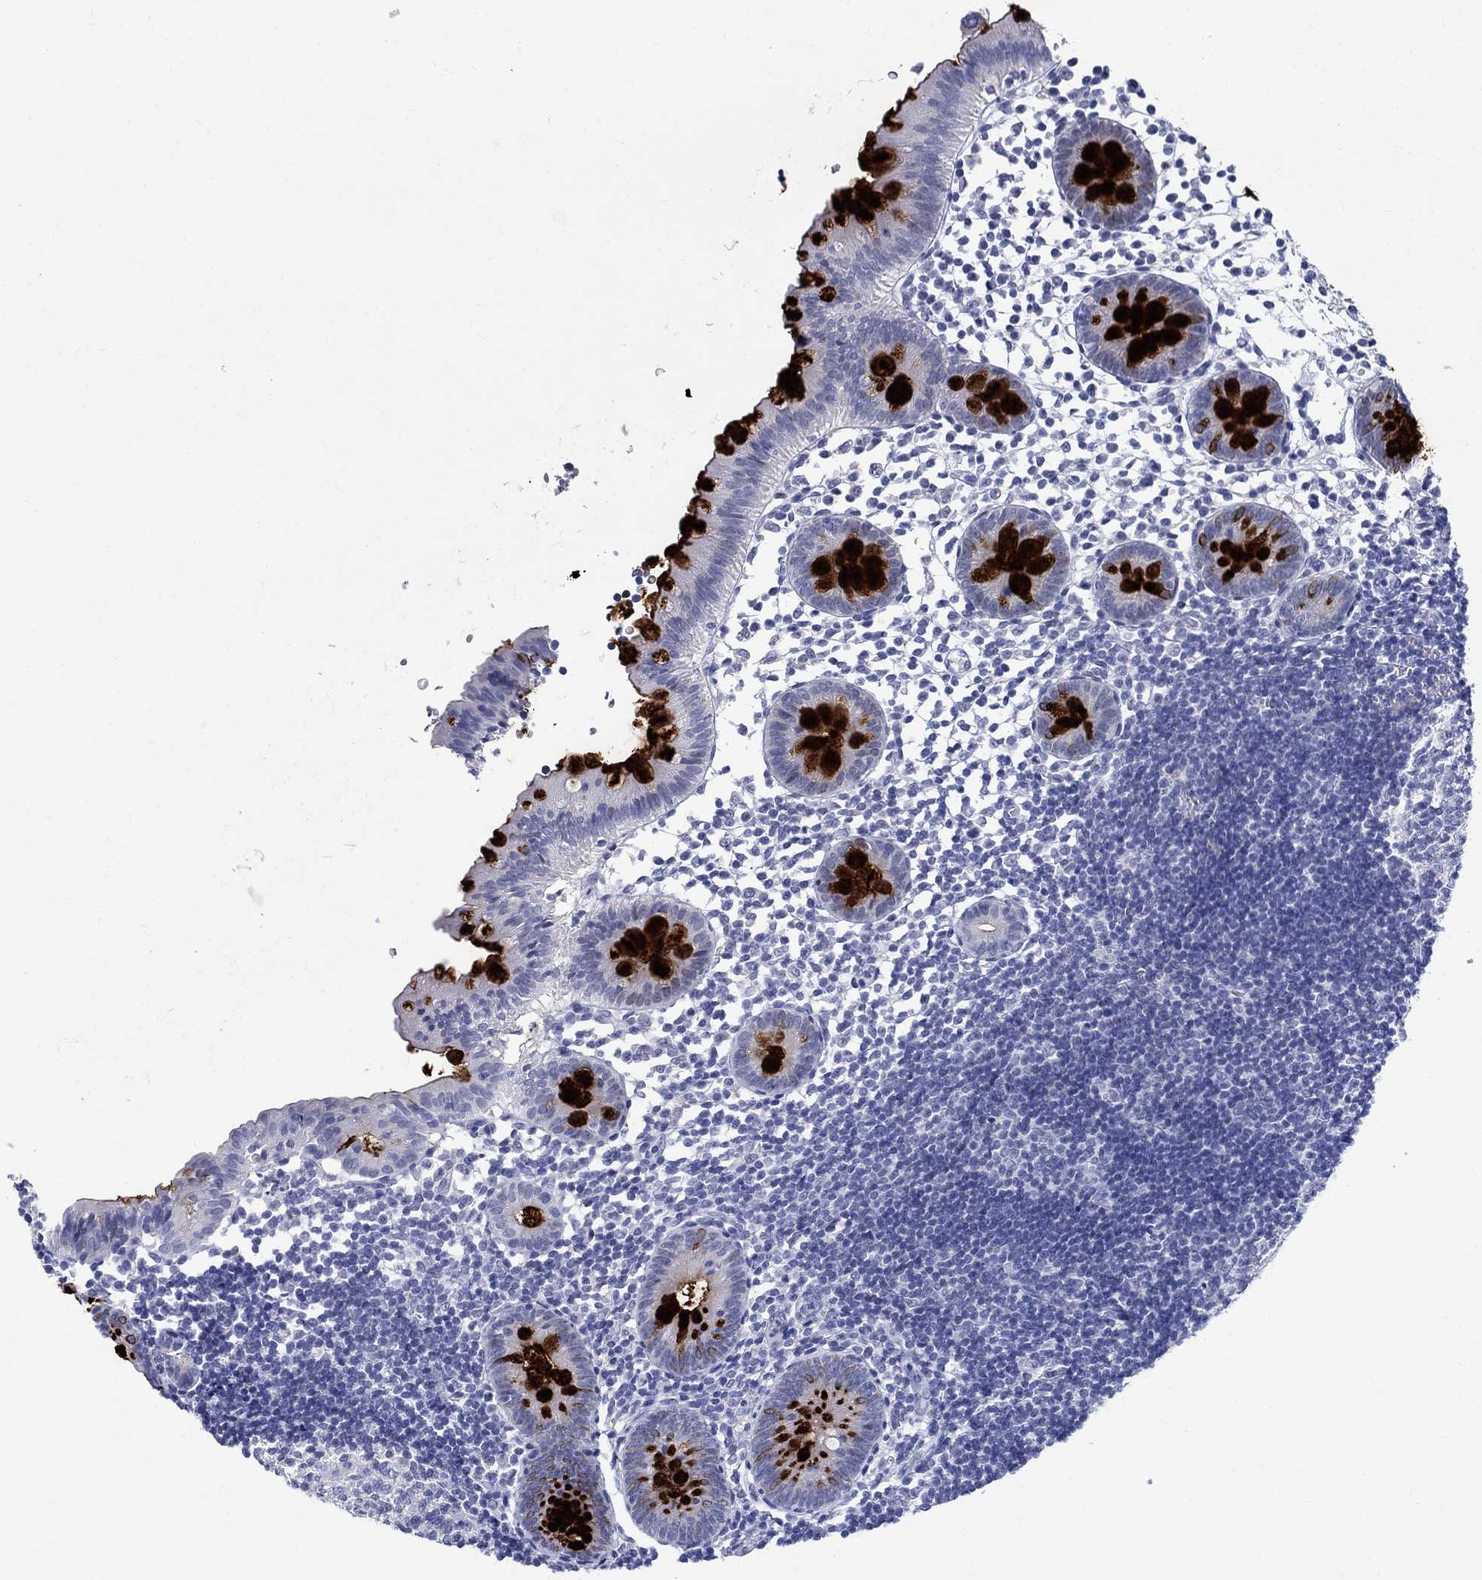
{"staining": {"intensity": "strong", "quantity": "25%-75%", "location": "cytoplasmic/membranous"}, "tissue": "appendix", "cell_type": "Glandular cells", "image_type": "normal", "snomed": [{"axis": "morphology", "description": "Normal tissue, NOS"}, {"axis": "topography", "description": "Appendix"}], "caption": "Immunohistochemical staining of benign appendix shows high levels of strong cytoplasmic/membranous positivity in approximately 25%-75% of glandular cells.", "gene": "BSPRY", "patient": {"sex": "female", "age": 40}}